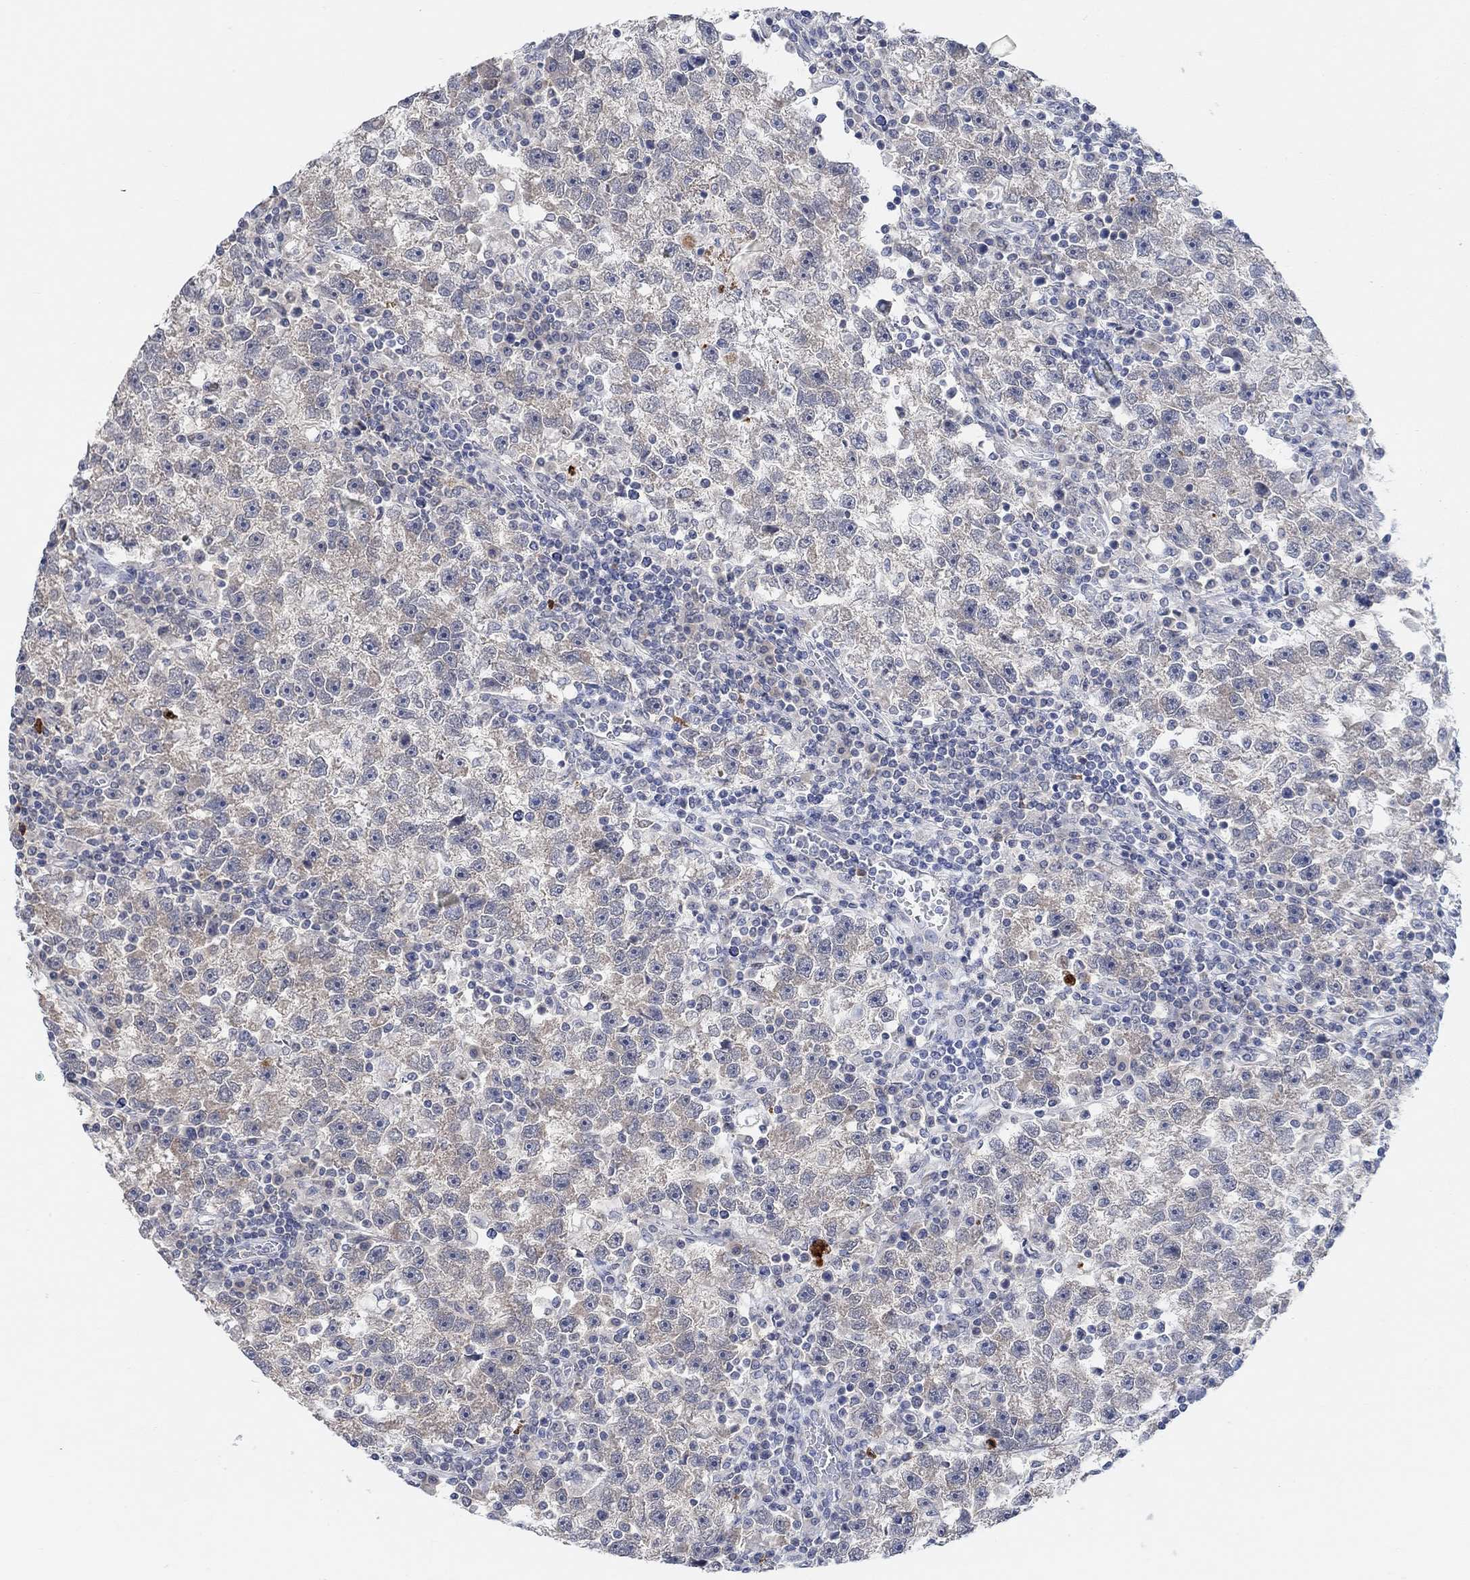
{"staining": {"intensity": "weak", "quantity": "25%-75%", "location": "cytoplasmic/membranous"}, "tissue": "testis cancer", "cell_type": "Tumor cells", "image_type": "cancer", "snomed": [{"axis": "morphology", "description": "Seminoma, NOS"}, {"axis": "topography", "description": "Testis"}], "caption": "Protein staining by IHC exhibits weak cytoplasmic/membranous expression in approximately 25%-75% of tumor cells in seminoma (testis).", "gene": "RIMS1", "patient": {"sex": "male", "age": 47}}